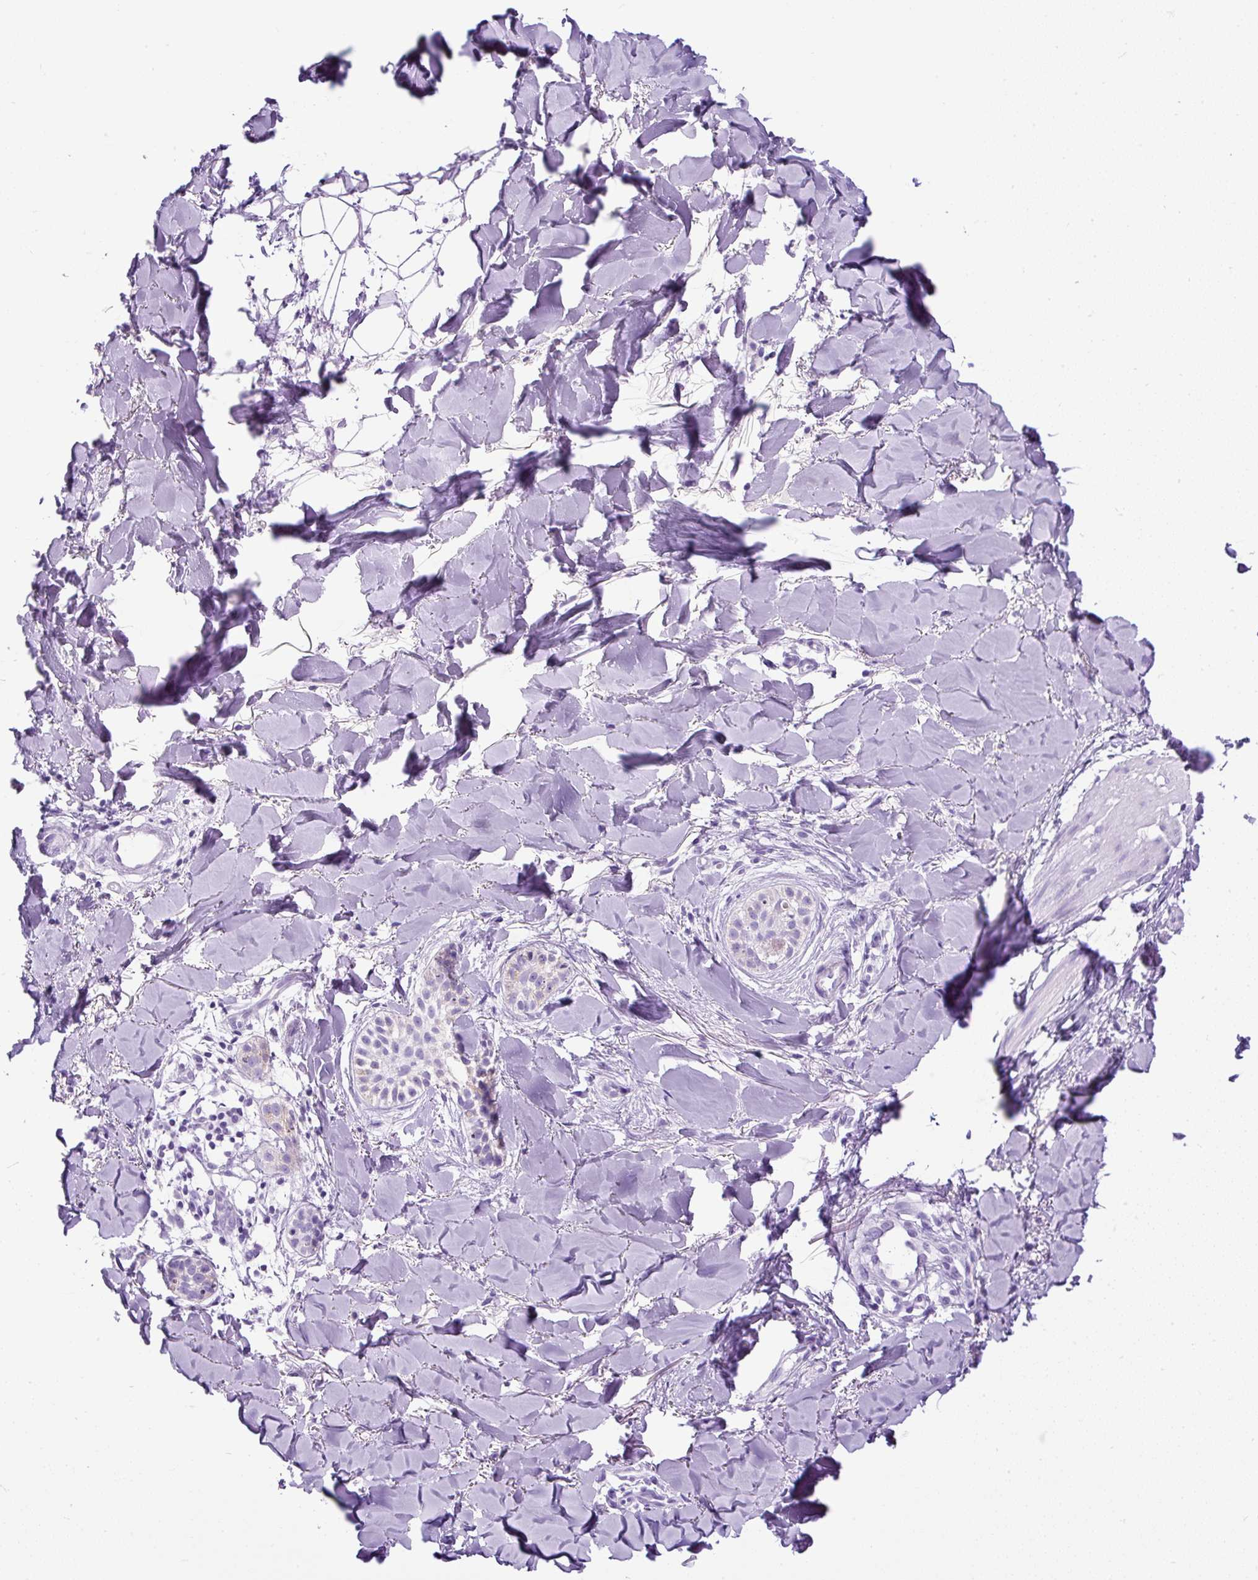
{"staining": {"intensity": "negative", "quantity": "none", "location": "none"}, "tissue": "skin cancer", "cell_type": "Tumor cells", "image_type": "cancer", "snomed": [{"axis": "morphology", "description": "Basal cell carcinoma"}, {"axis": "topography", "description": "Skin"}], "caption": "A histopathology image of skin cancer stained for a protein reveals no brown staining in tumor cells.", "gene": "PDIA2", "patient": {"sex": "male", "age": 52}}